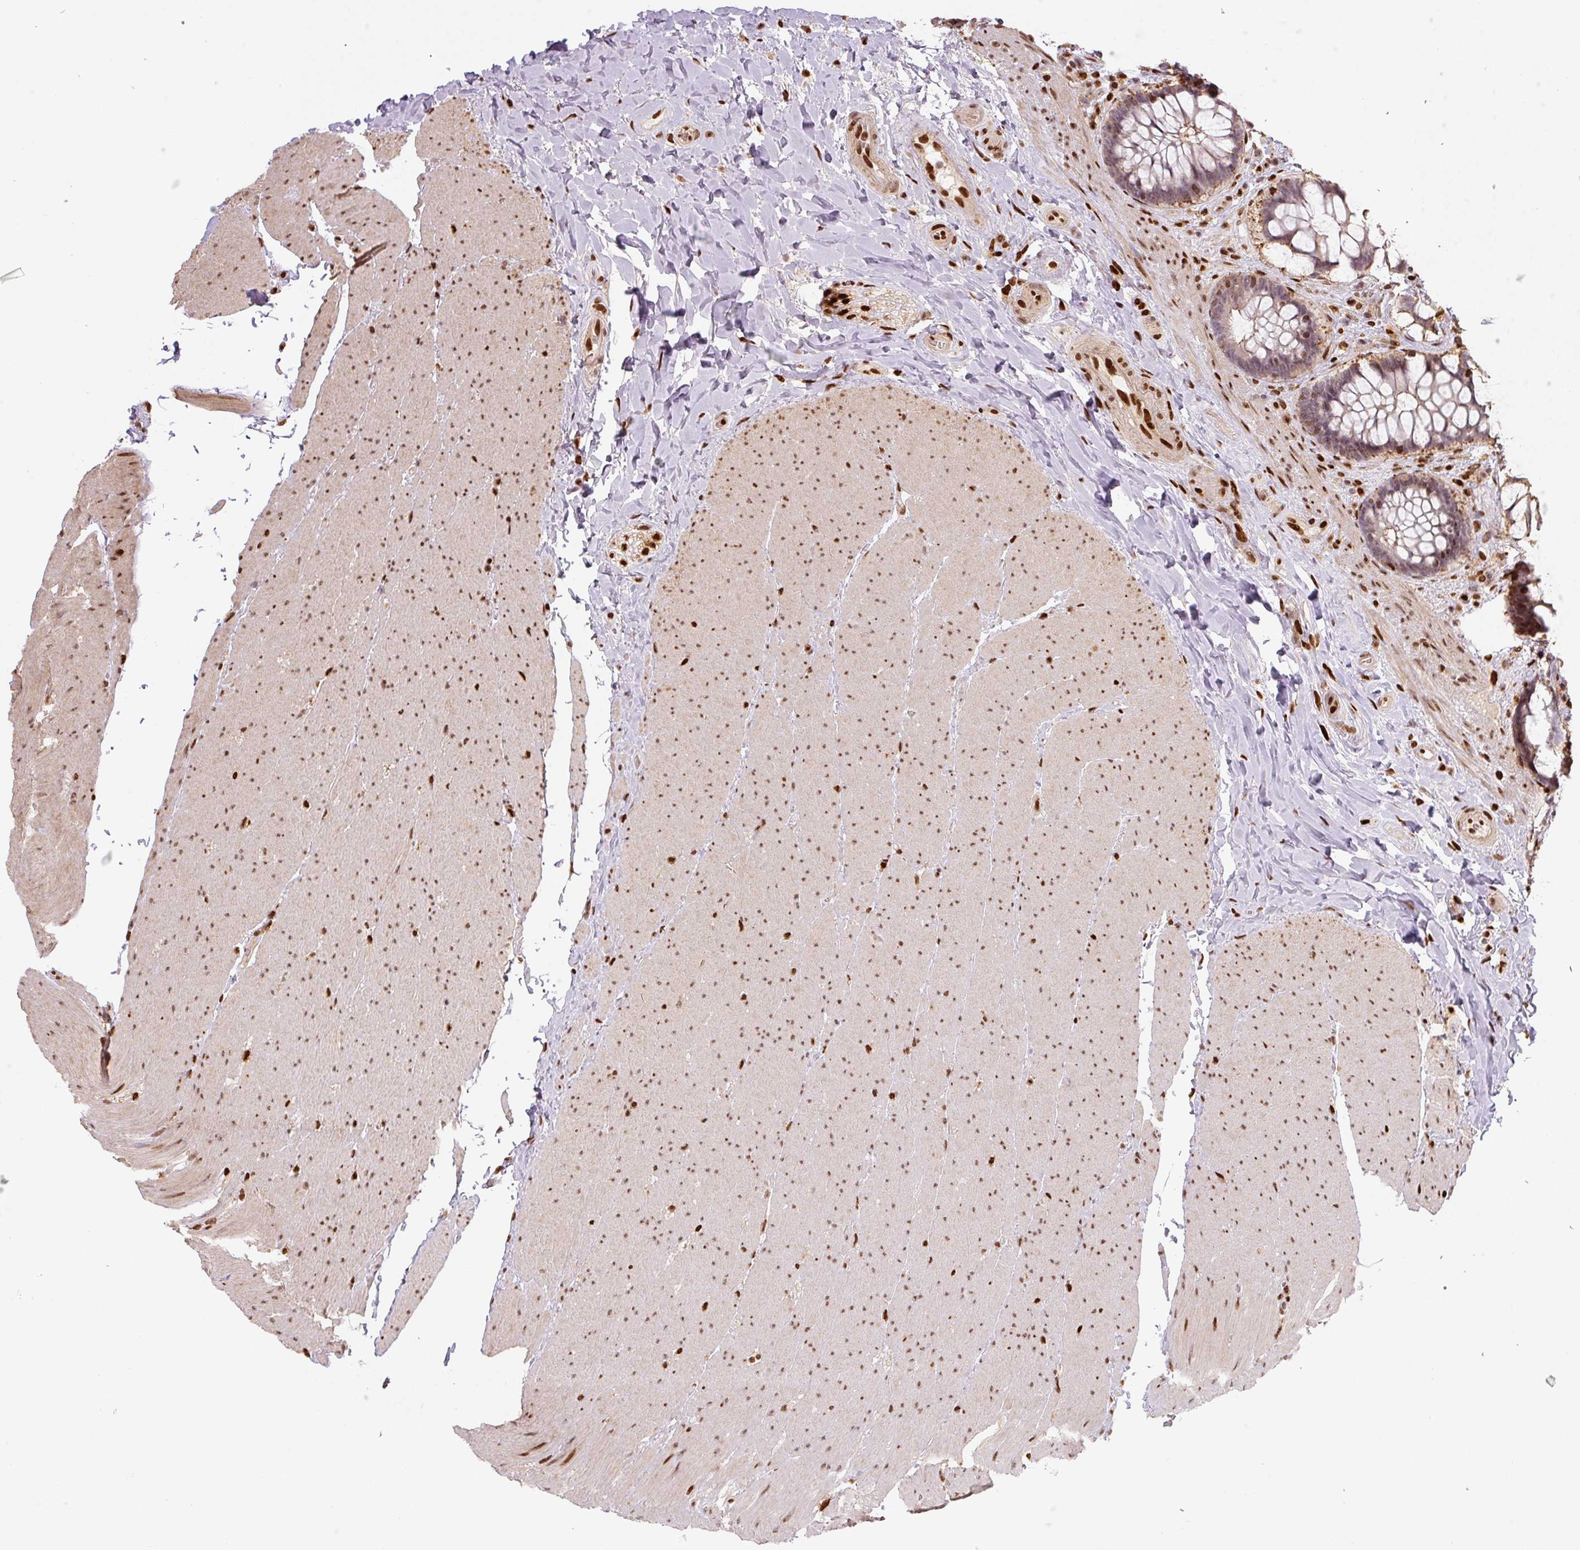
{"staining": {"intensity": "moderate", "quantity": "25%-75%", "location": "nuclear"}, "tissue": "rectum", "cell_type": "Glandular cells", "image_type": "normal", "snomed": [{"axis": "morphology", "description": "Normal tissue, NOS"}, {"axis": "topography", "description": "Rectum"}], "caption": "Immunohistochemistry (IHC) staining of benign rectum, which shows medium levels of moderate nuclear staining in approximately 25%-75% of glandular cells indicating moderate nuclear protein positivity. The staining was performed using DAB (brown) for protein detection and nuclei were counterstained in hematoxylin (blue).", "gene": "PYDC2", "patient": {"sex": "female", "age": 58}}